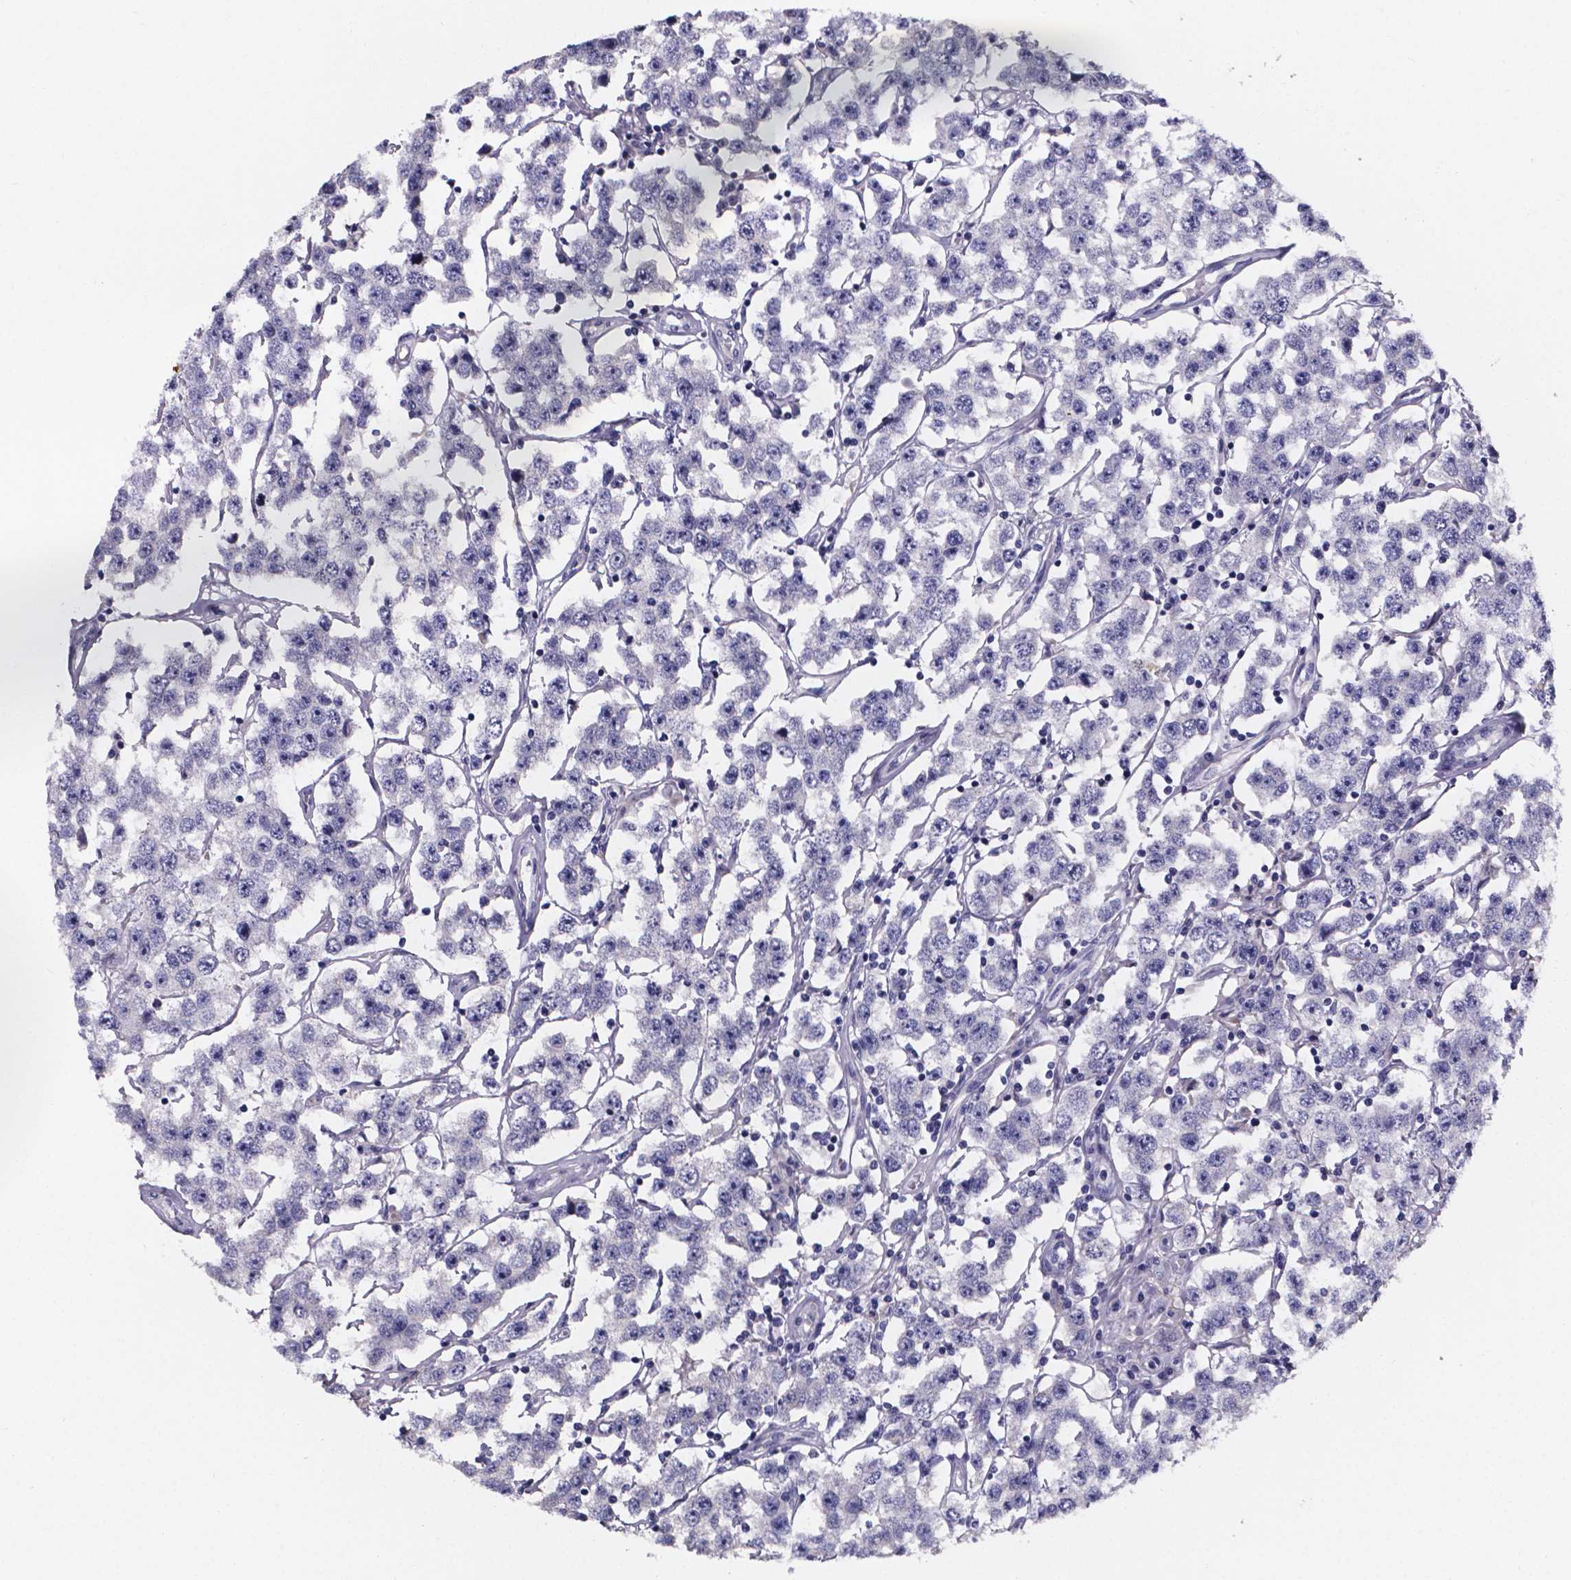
{"staining": {"intensity": "negative", "quantity": "none", "location": "none"}, "tissue": "testis cancer", "cell_type": "Tumor cells", "image_type": "cancer", "snomed": [{"axis": "morphology", "description": "Seminoma, NOS"}, {"axis": "topography", "description": "Testis"}], "caption": "This image is of seminoma (testis) stained with immunohistochemistry to label a protein in brown with the nuclei are counter-stained blue. There is no staining in tumor cells. The staining is performed using DAB (3,3'-diaminobenzidine) brown chromogen with nuclei counter-stained in using hematoxylin.", "gene": "PAH", "patient": {"sex": "male", "age": 52}}